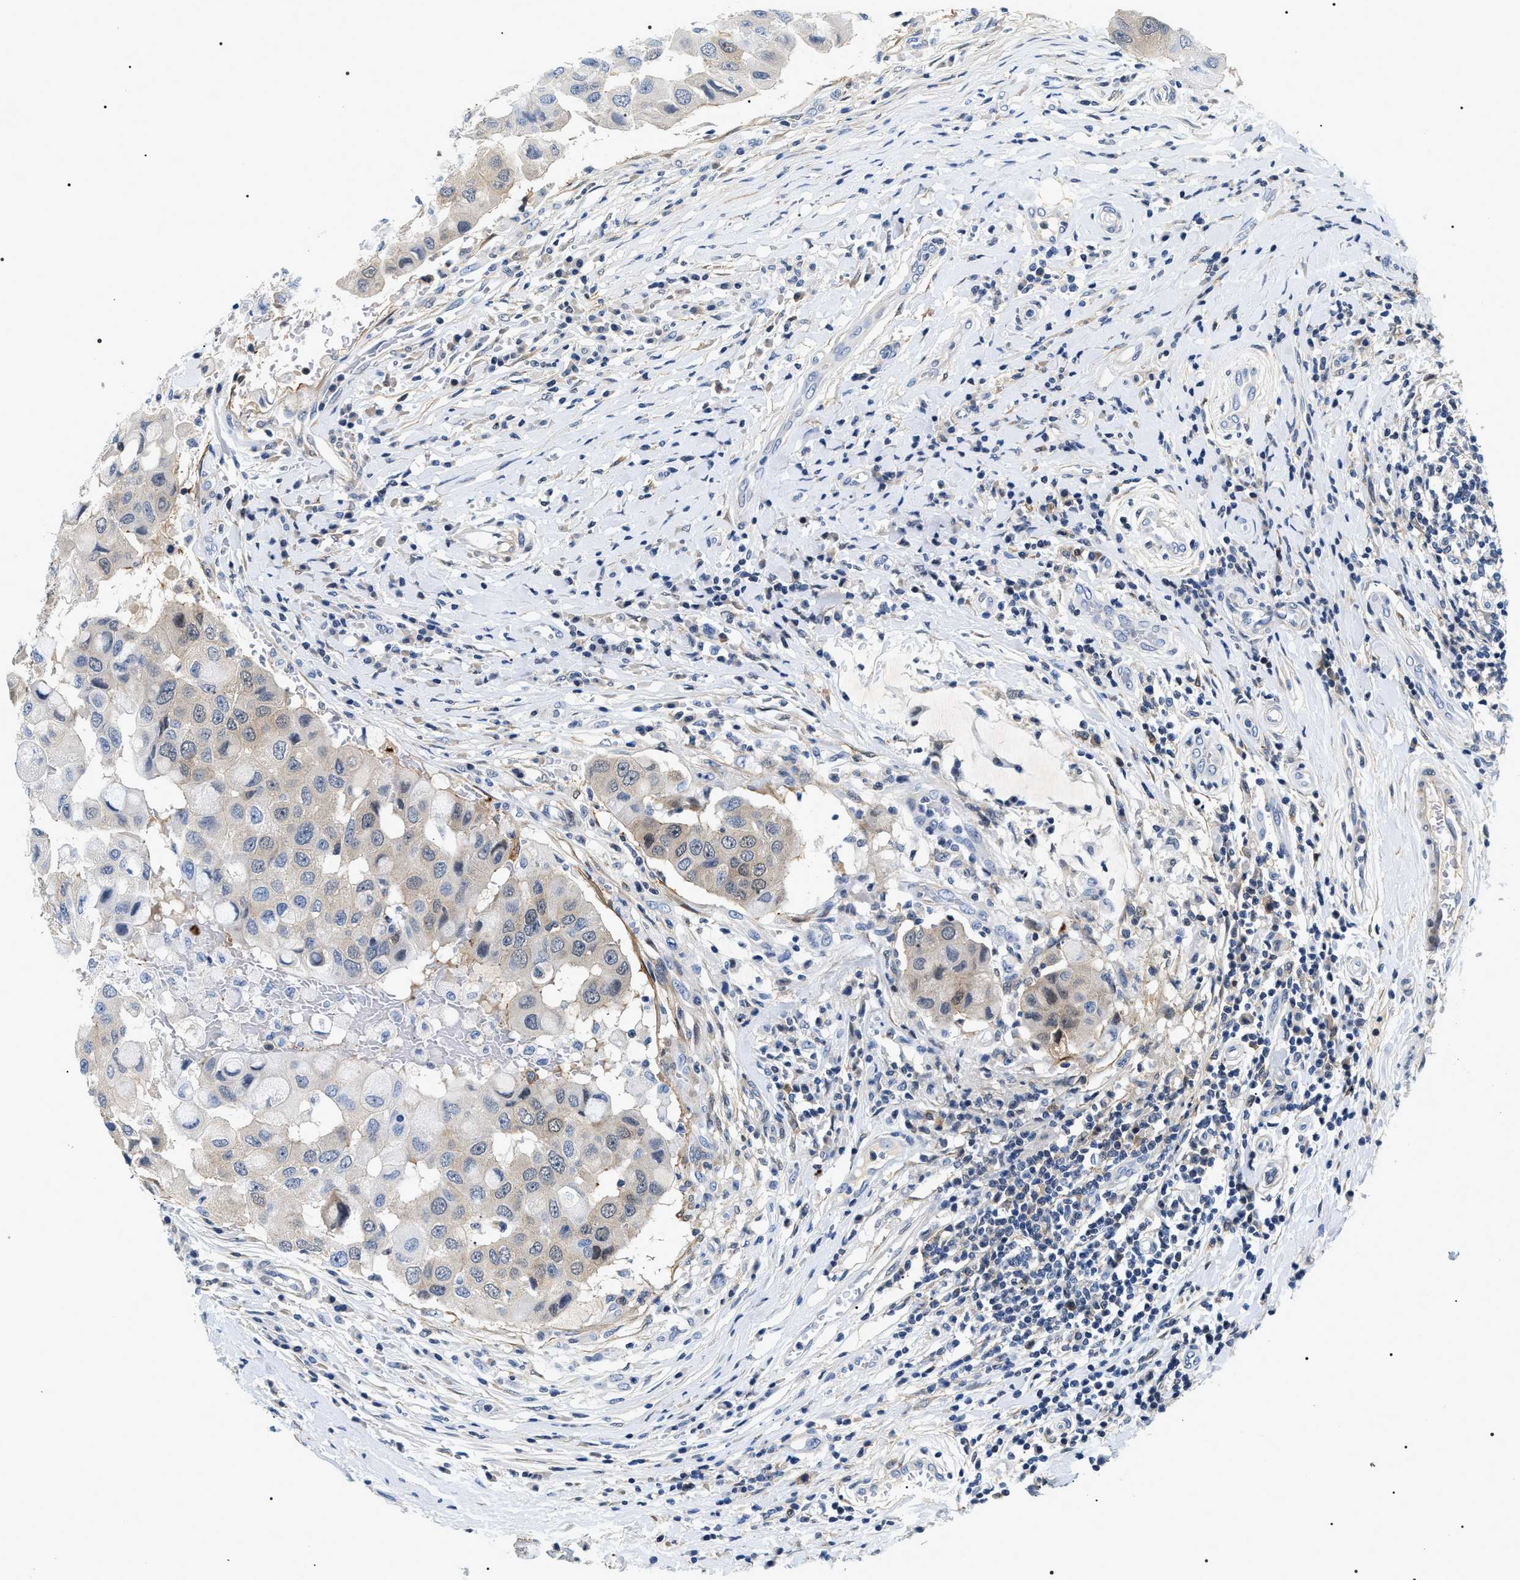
{"staining": {"intensity": "weak", "quantity": "<25%", "location": "cytoplasmic/membranous"}, "tissue": "breast cancer", "cell_type": "Tumor cells", "image_type": "cancer", "snomed": [{"axis": "morphology", "description": "Duct carcinoma"}, {"axis": "topography", "description": "Breast"}], "caption": "This is an IHC image of breast cancer (intraductal carcinoma). There is no staining in tumor cells.", "gene": "BAG2", "patient": {"sex": "female", "age": 27}}